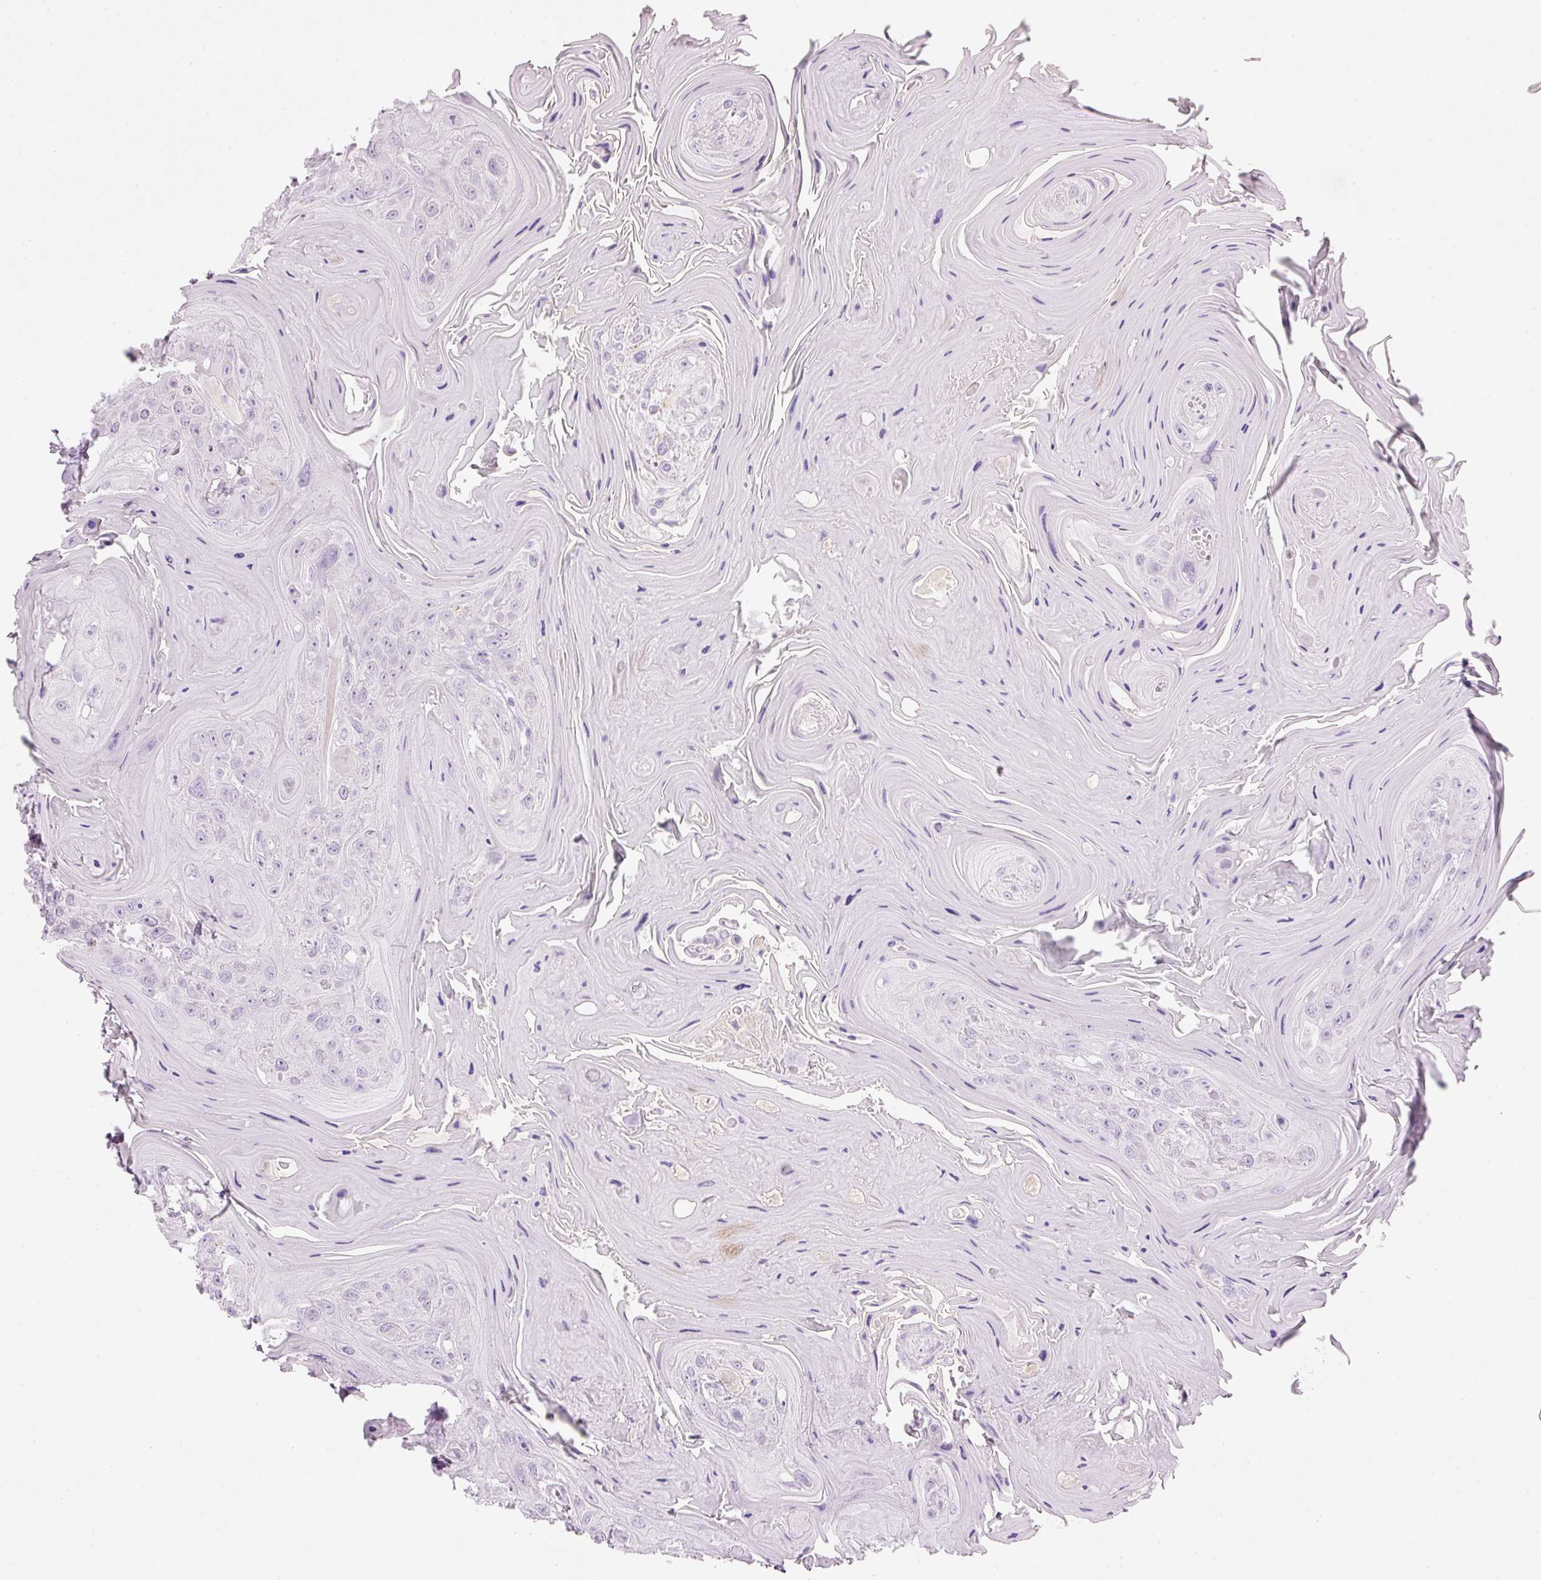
{"staining": {"intensity": "negative", "quantity": "none", "location": "none"}, "tissue": "head and neck cancer", "cell_type": "Tumor cells", "image_type": "cancer", "snomed": [{"axis": "morphology", "description": "Squamous cell carcinoma, NOS"}, {"axis": "topography", "description": "Head-Neck"}], "caption": "Head and neck squamous cell carcinoma stained for a protein using IHC displays no positivity tumor cells.", "gene": "CARD16", "patient": {"sex": "female", "age": 59}}